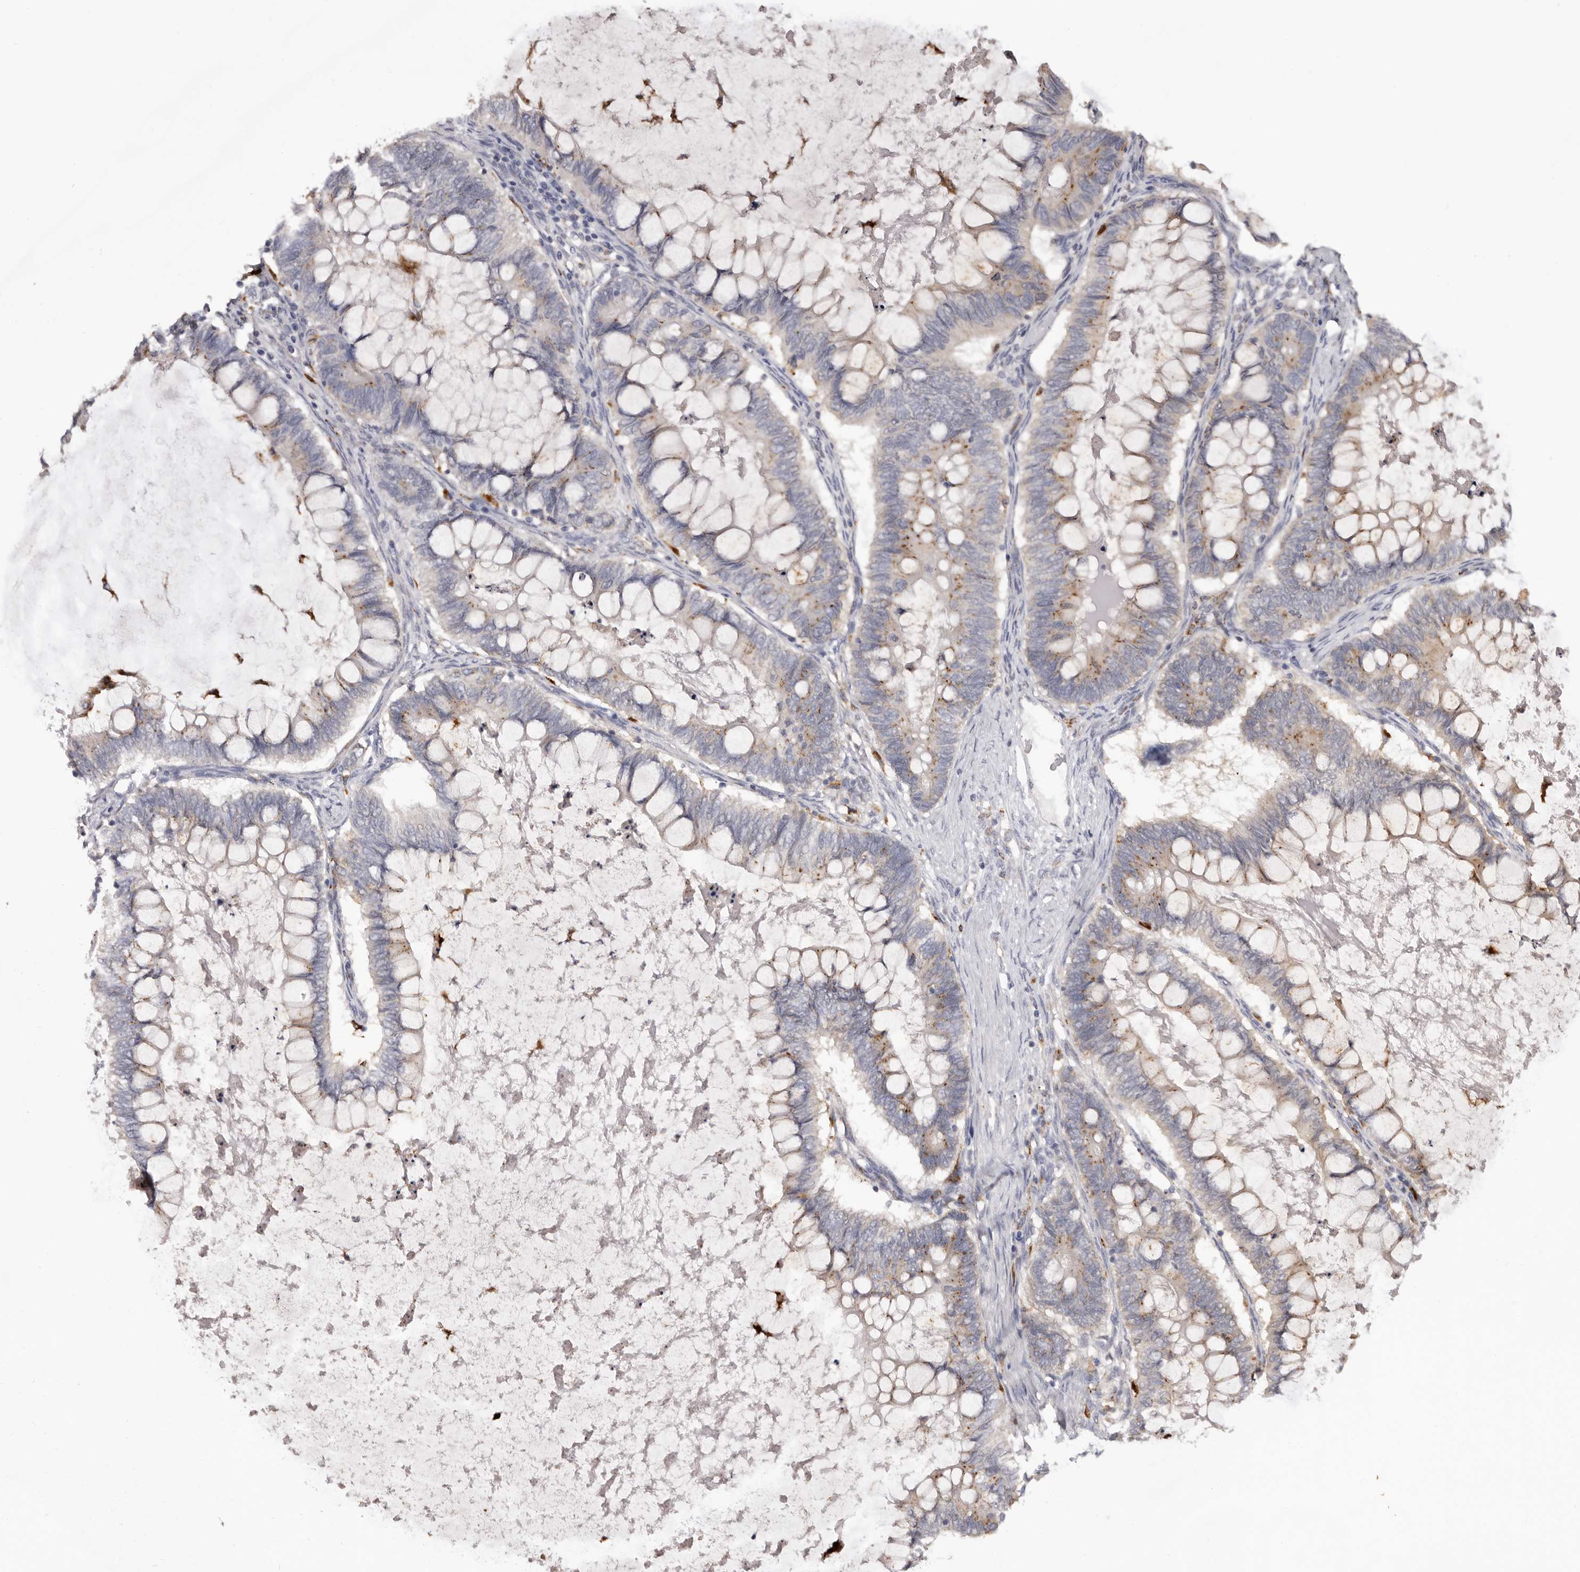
{"staining": {"intensity": "moderate", "quantity": "<25%", "location": "cytoplasmic/membranous"}, "tissue": "ovarian cancer", "cell_type": "Tumor cells", "image_type": "cancer", "snomed": [{"axis": "morphology", "description": "Cystadenocarcinoma, mucinous, NOS"}, {"axis": "topography", "description": "Ovary"}], "caption": "High-magnification brightfield microscopy of mucinous cystadenocarcinoma (ovarian) stained with DAB (3,3'-diaminobenzidine) (brown) and counterstained with hematoxylin (blue). tumor cells exhibit moderate cytoplasmic/membranous expression is seen in approximately<25% of cells.", "gene": "DAP", "patient": {"sex": "female", "age": 61}}